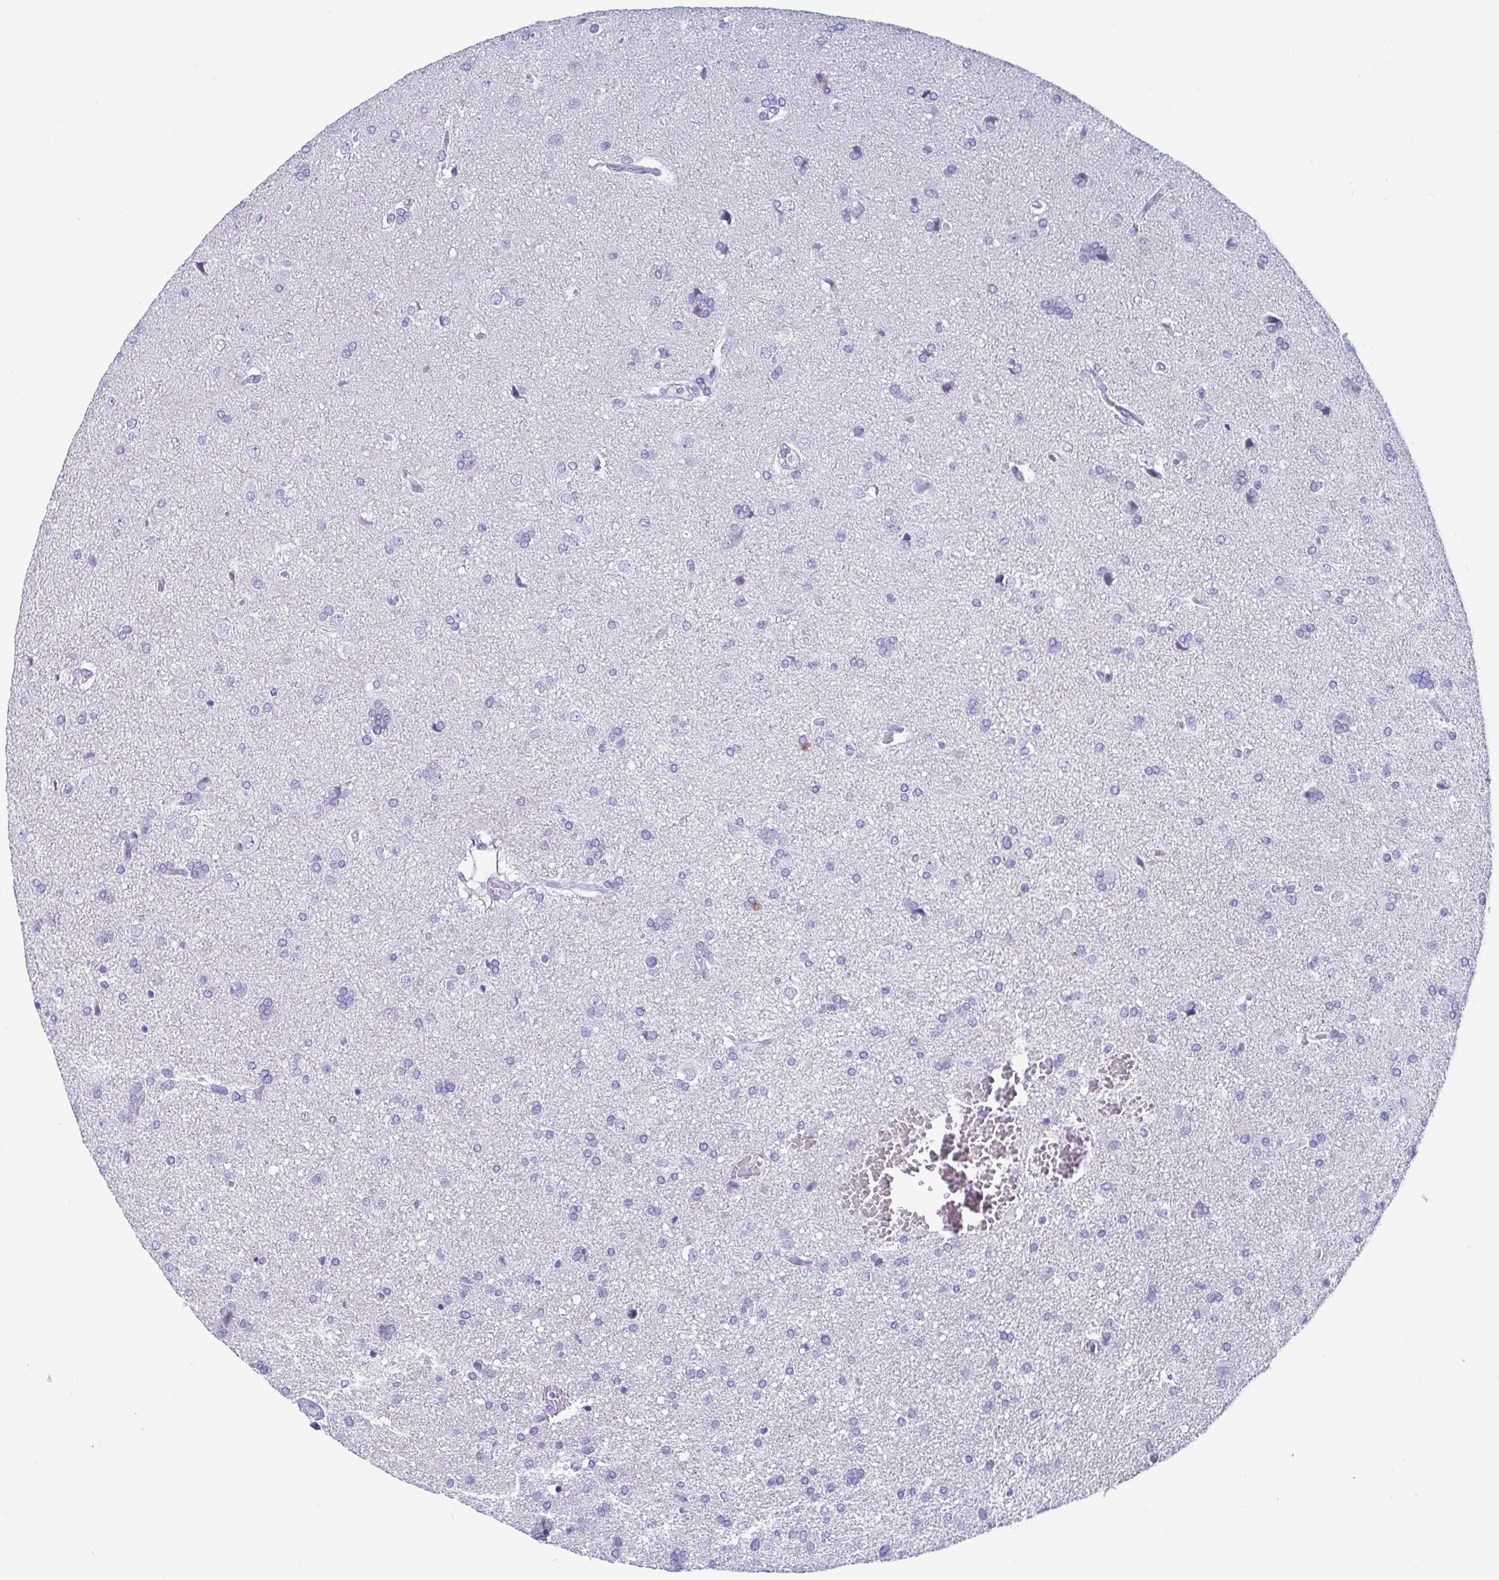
{"staining": {"intensity": "negative", "quantity": "none", "location": "none"}, "tissue": "glioma", "cell_type": "Tumor cells", "image_type": "cancer", "snomed": [{"axis": "morphology", "description": "Glioma, malignant, High grade"}, {"axis": "topography", "description": "Brain"}], "caption": "Immunohistochemistry (IHC) image of neoplastic tissue: high-grade glioma (malignant) stained with DAB shows no significant protein expression in tumor cells.", "gene": "SCGN", "patient": {"sex": "male", "age": 68}}